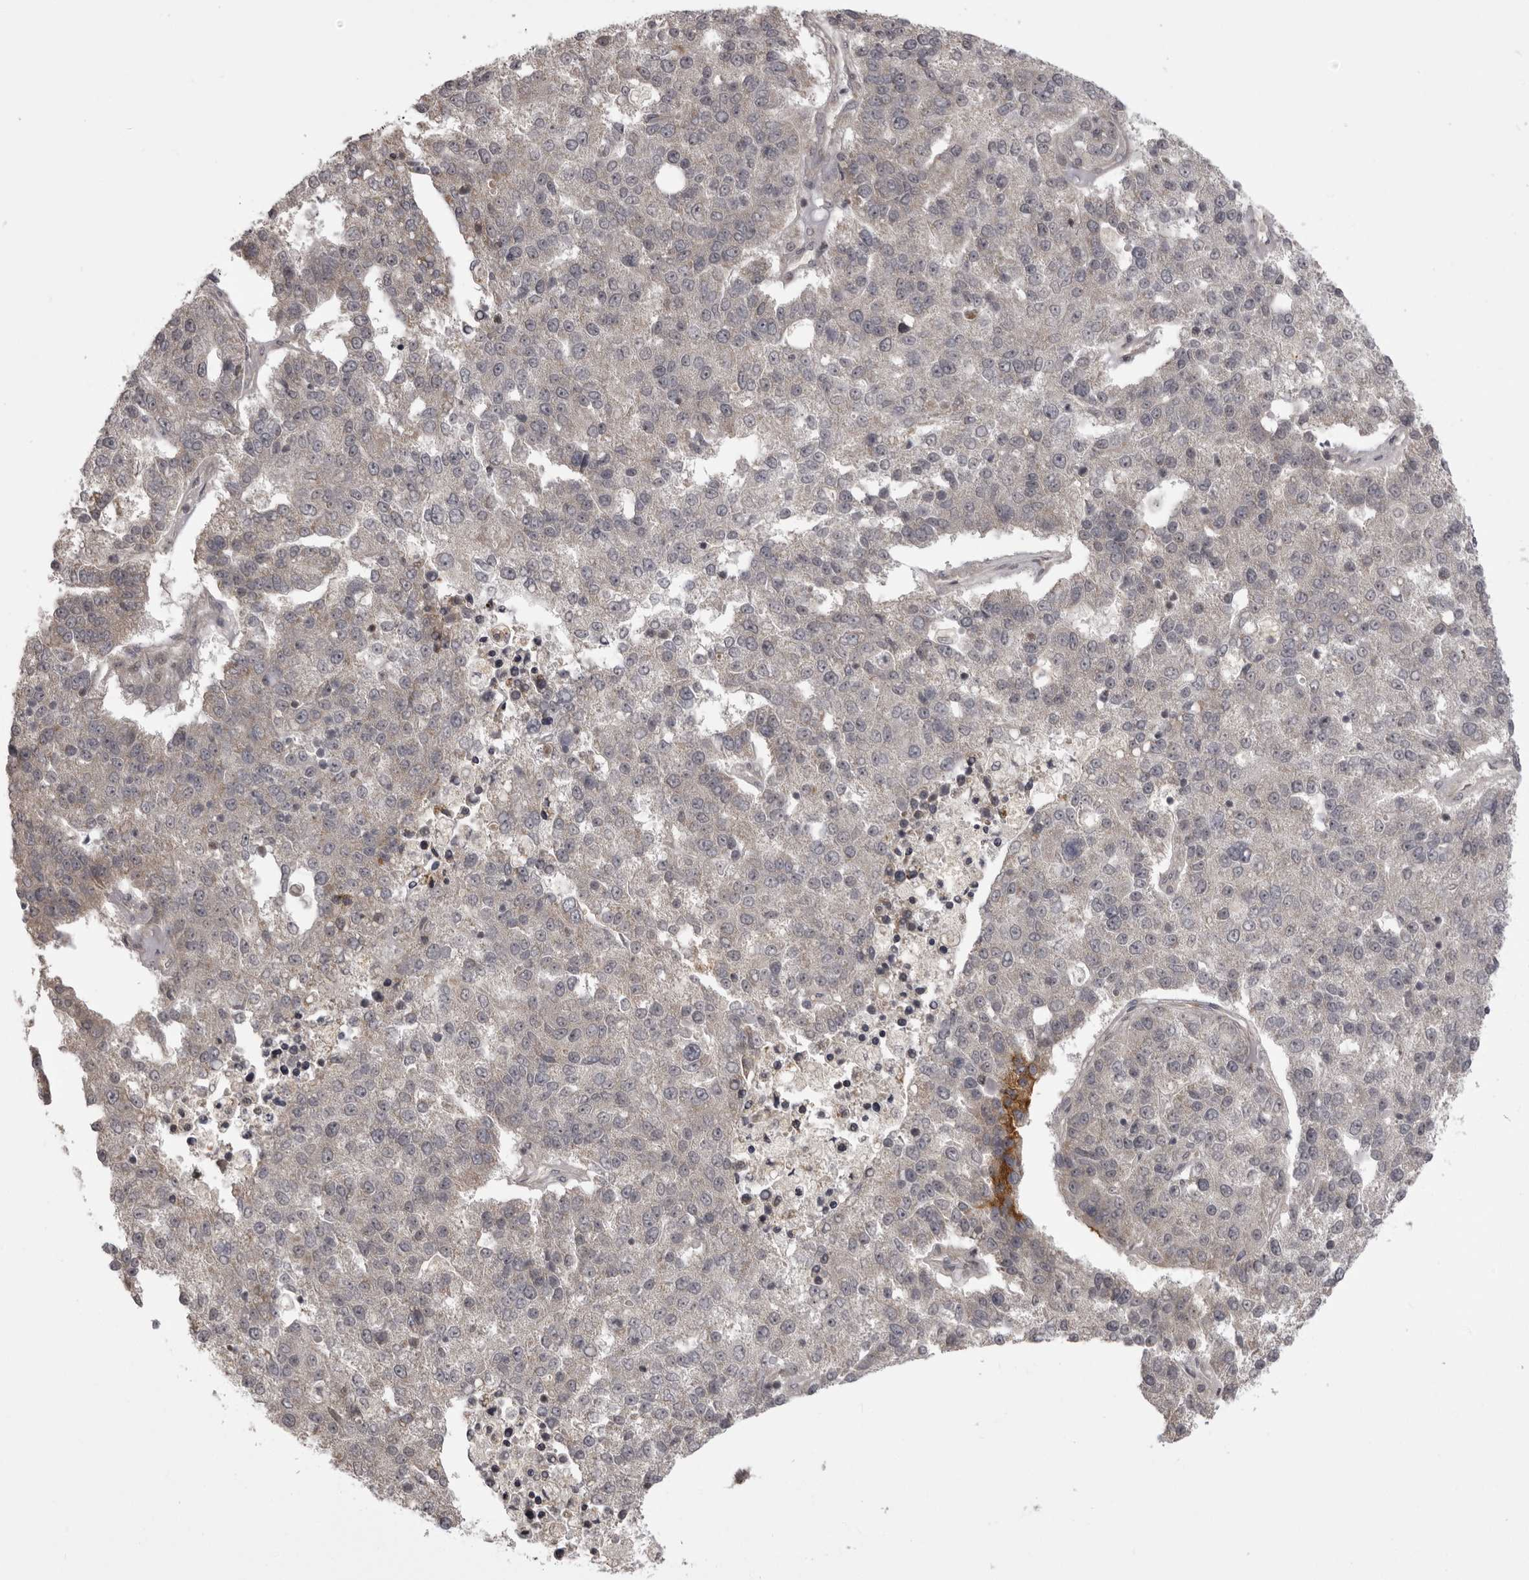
{"staining": {"intensity": "negative", "quantity": "none", "location": "none"}, "tissue": "pancreatic cancer", "cell_type": "Tumor cells", "image_type": "cancer", "snomed": [{"axis": "morphology", "description": "Adenocarcinoma, NOS"}, {"axis": "topography", "description": "Pancreas"}], "caption": "Immunohistochemistry of pancreatic cancer displays no expression in tumor cells.", "gene": "C1orf109", "patient": {"sex": "female", "age": 61}}